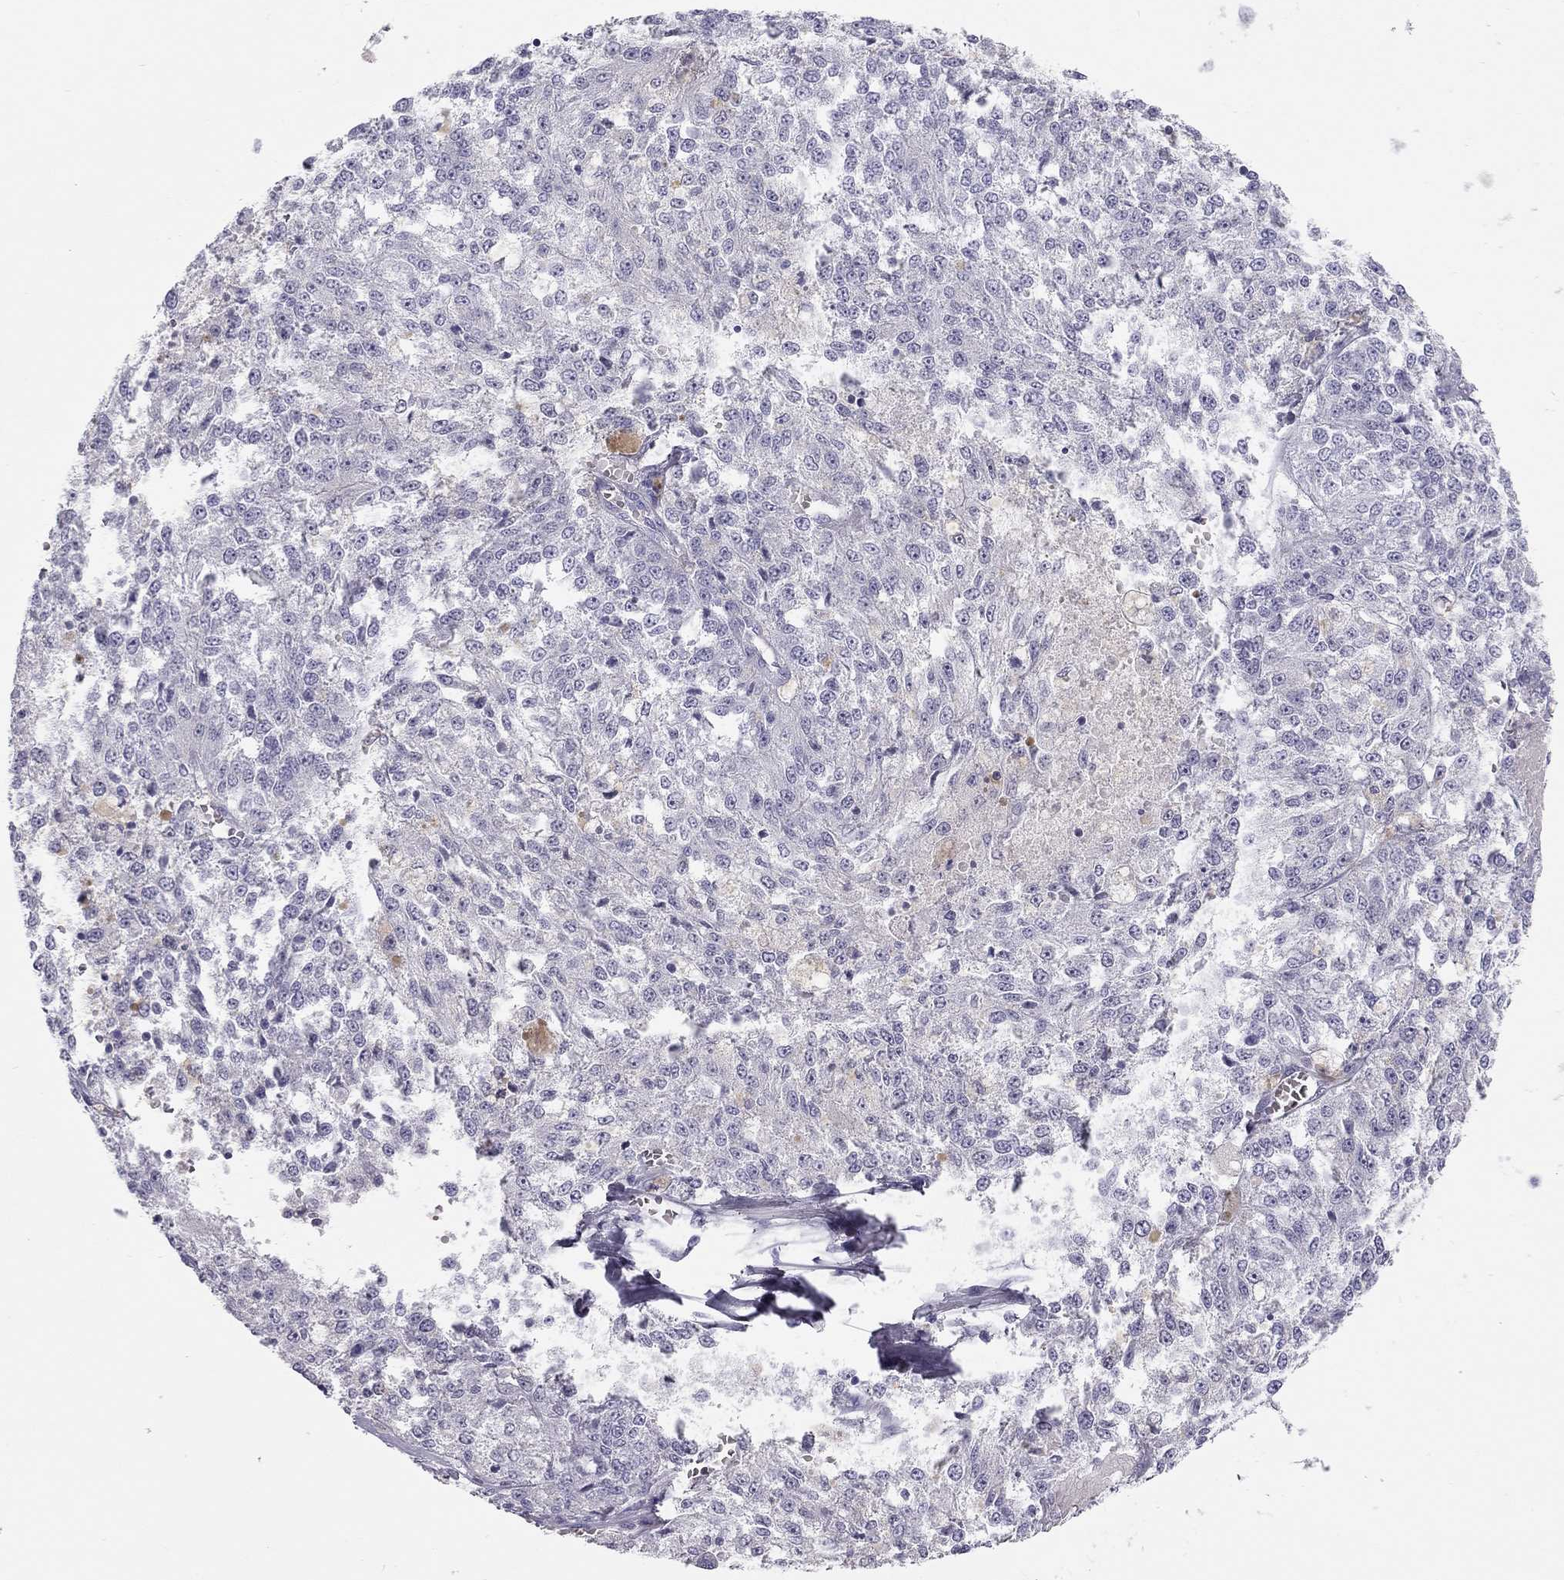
{"staining": {"intensity": "negative", "quantity": "none", "location": "none"}, "tissue": "melanoma", "cell_type": "Tumor cells", "image_type": "cancer", "snomed": [{"axis": "morphology", "description": "Malignant melanoma, Metastatic site"}, {"axis": "topography", "description": "Lymph node"}], "caption": "A high-resolution micrograph shows IHC staining of melanoma, which exhibits no significant staining in tumor cells.", "gene": "SPATA12", "patient": {"sex": "female", "age": 64}}